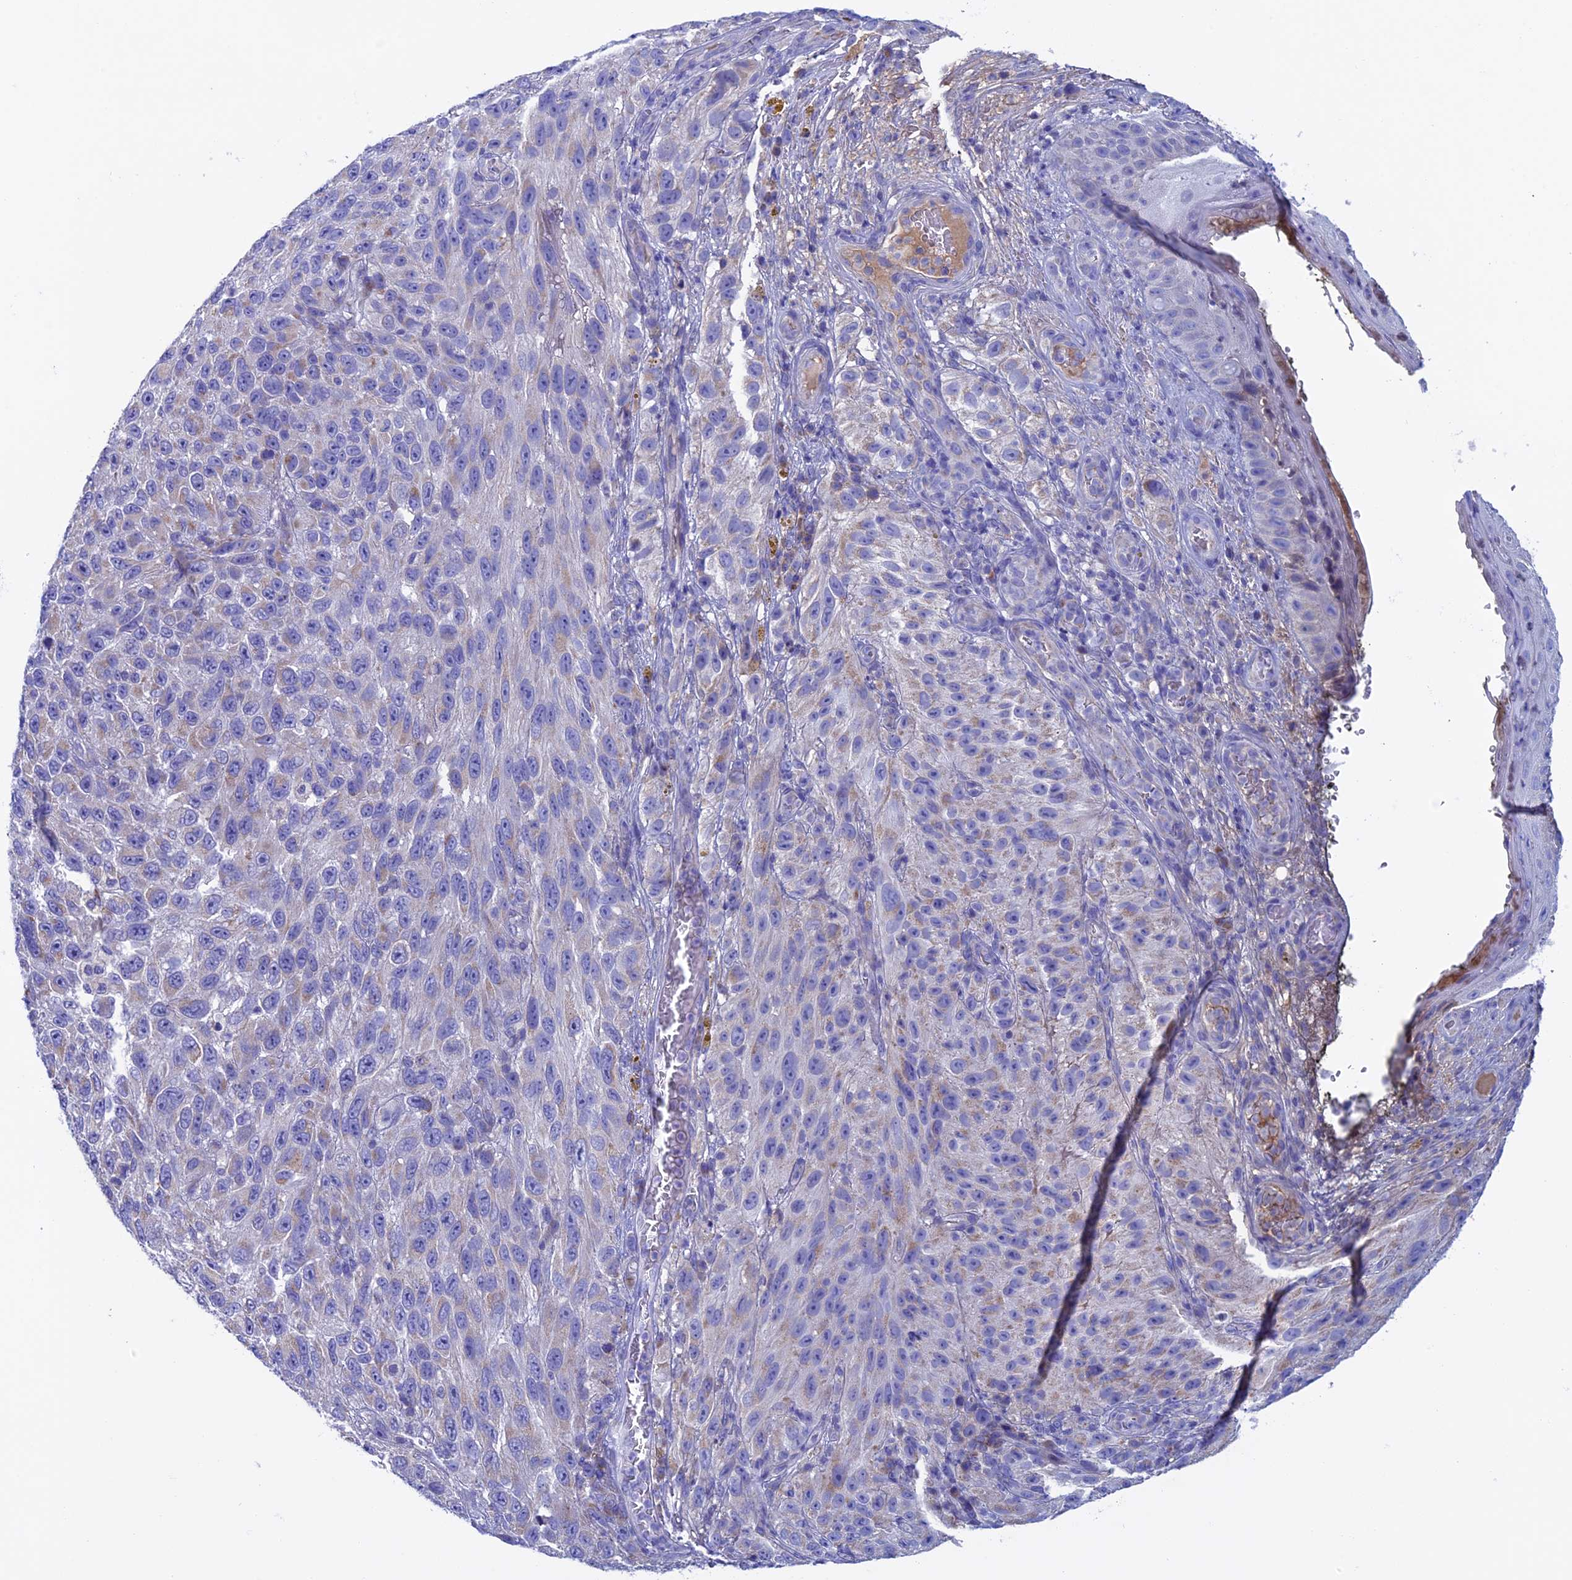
{"staining": {"intensity": "negative", "quantity": "none", "location": "none"}, "tissue": "melanoma", "cell_type": "Tumor cells", "image_type": "cancer", "snomed": [{"axis": "morphology", "description": "Malignant melanoma, NOS"}, {"axis": "topography", "description": "Skin"}], "caption": "Immunohistochemistry of human malignant melanoma demonstrates no positivity in tumor cells. Nuclei are stained in blue.", "gene": "SLC15A5", "patient": {"sex": "female", "age": 96}}